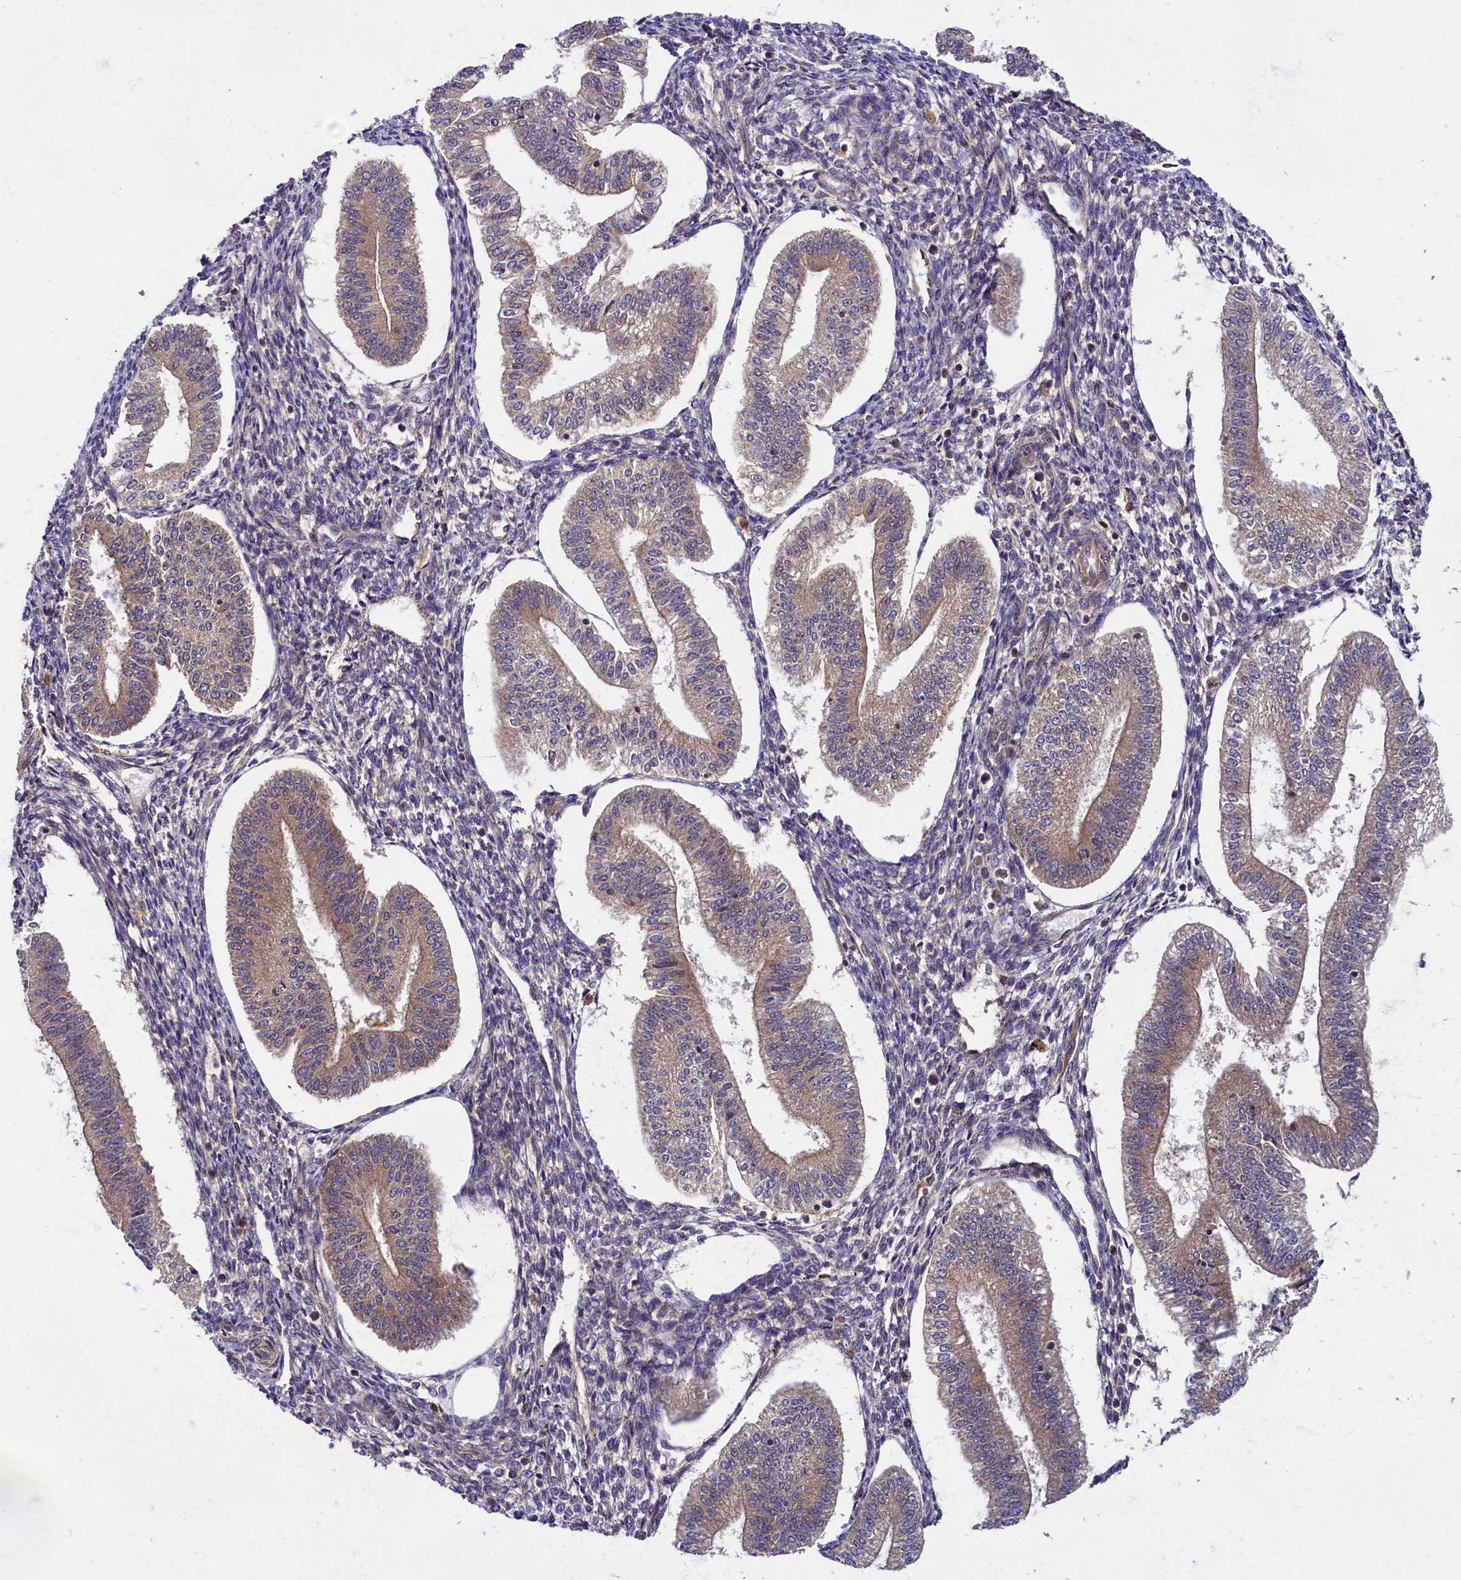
{"staining": {"intensity": "moderate", "quantity": "25%-75%", "location": "cytoplasmic/membranous"}, "tissue": "endometrium", "cell_type": "Cells in endometrial stroma", "image_type": "normal", "snomed": [{"axis": "morphology", "description": "Normal tissue, NOS"}, {"axis": "topography", "description": "Endometrium"}], "caption": "A micrograph of human endometrium stained for a protein exhibits moderate cytoplasmic/membranous brown staining in cells in endometrial stroma. Nuclei are stained in blue.", "gene": "BICD1", "patient": {"sex": "female", "age": 34}}